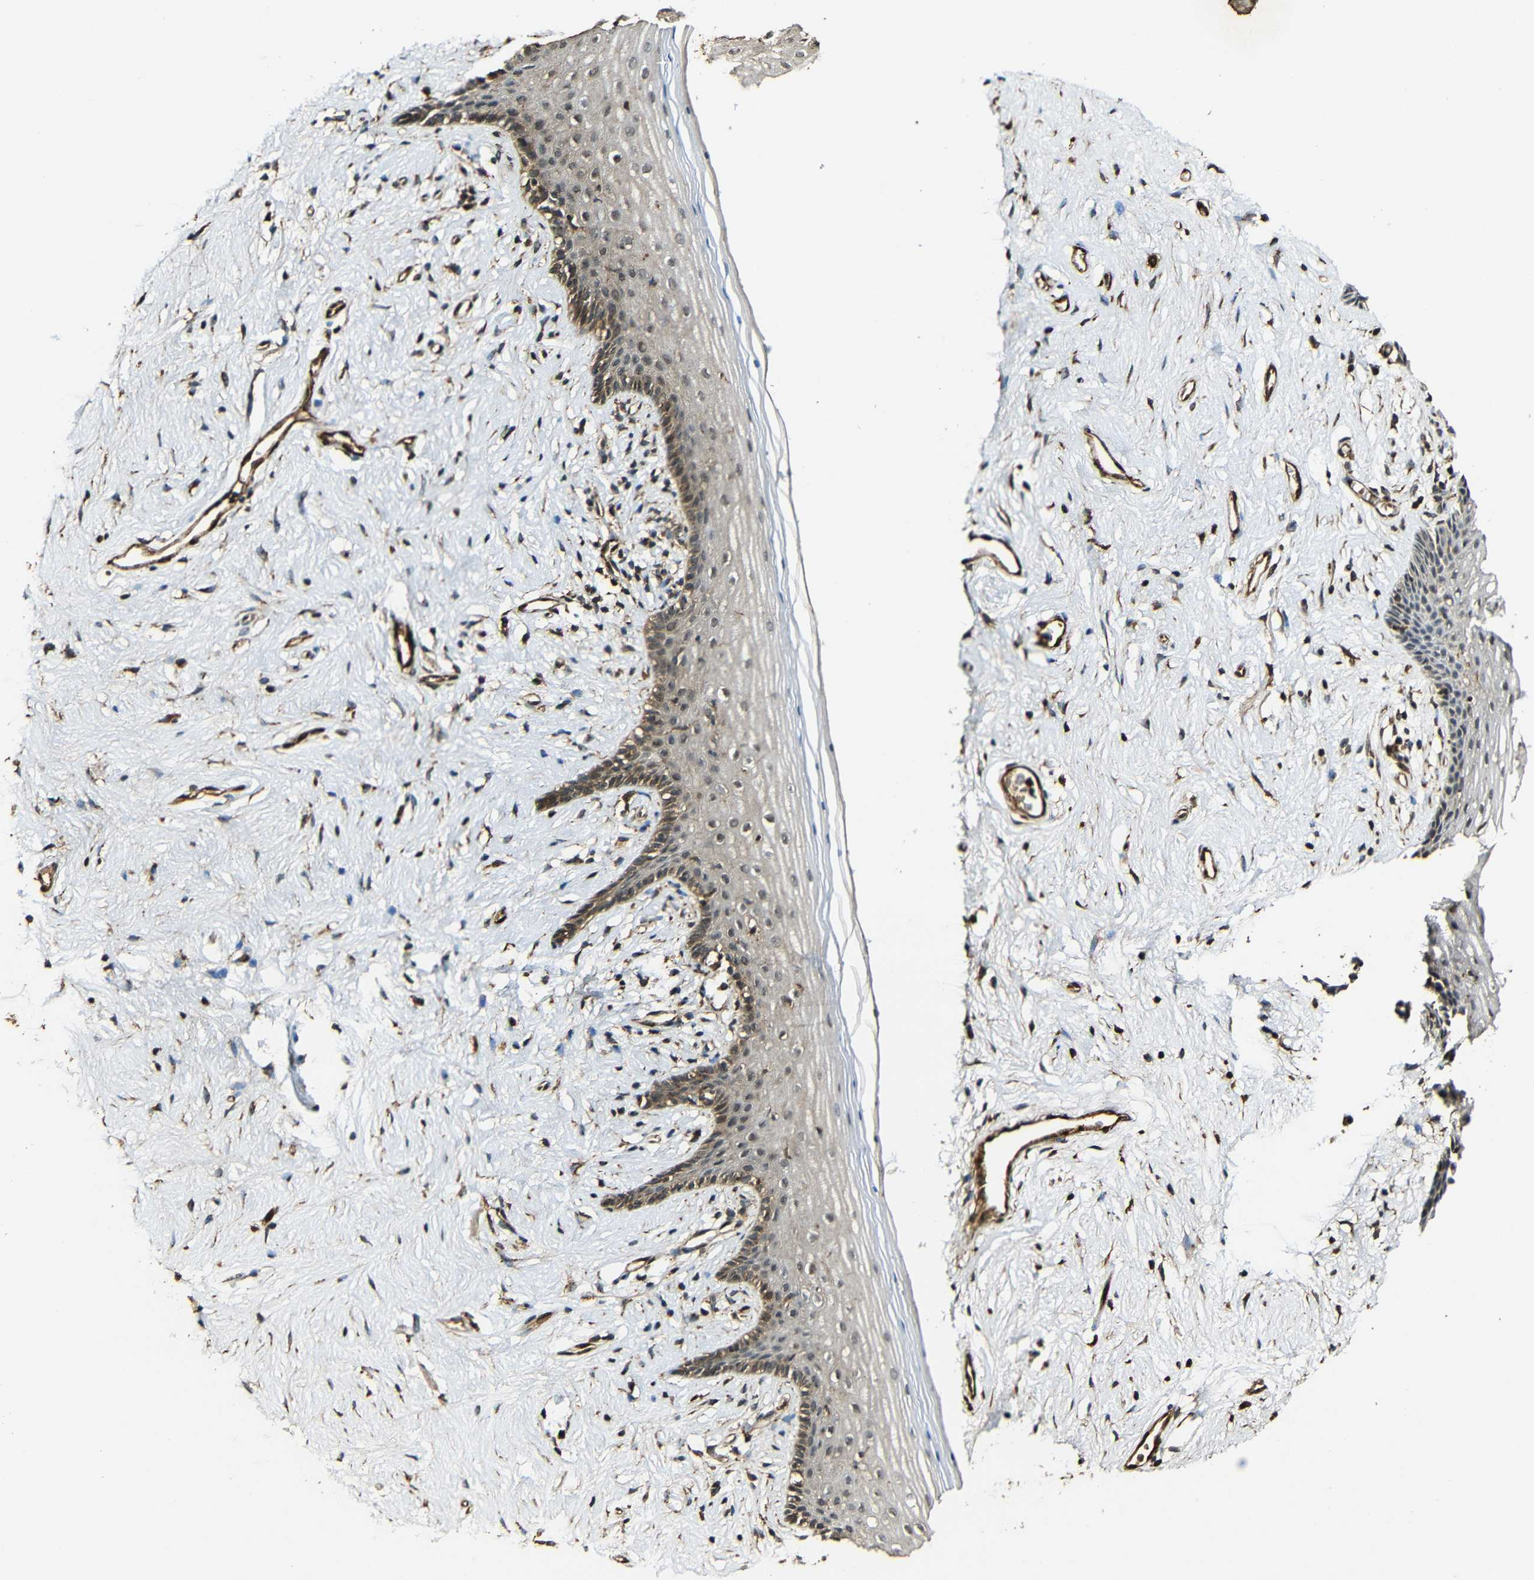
{"staining": {"intensity": "moderate", "quantity": "25%-75%", "location": "cytoplasmic/membranous"}, "tissue": "vagina", "cell_type": "Squamous epithelial cells", "image_type": "normal", "snomed": [{"axis": "morphology", "description": "Normal tissue, NOS"}, {"axis": "topography", "description": "Vagina"}], "caption": "The immunohistochemical stain shows moderate cytoplasmic/membranous positivity in squamous epithelial cells of normal vagina.", "gene": "CASP8", "patient": {"sex": "female", "age": 44}}